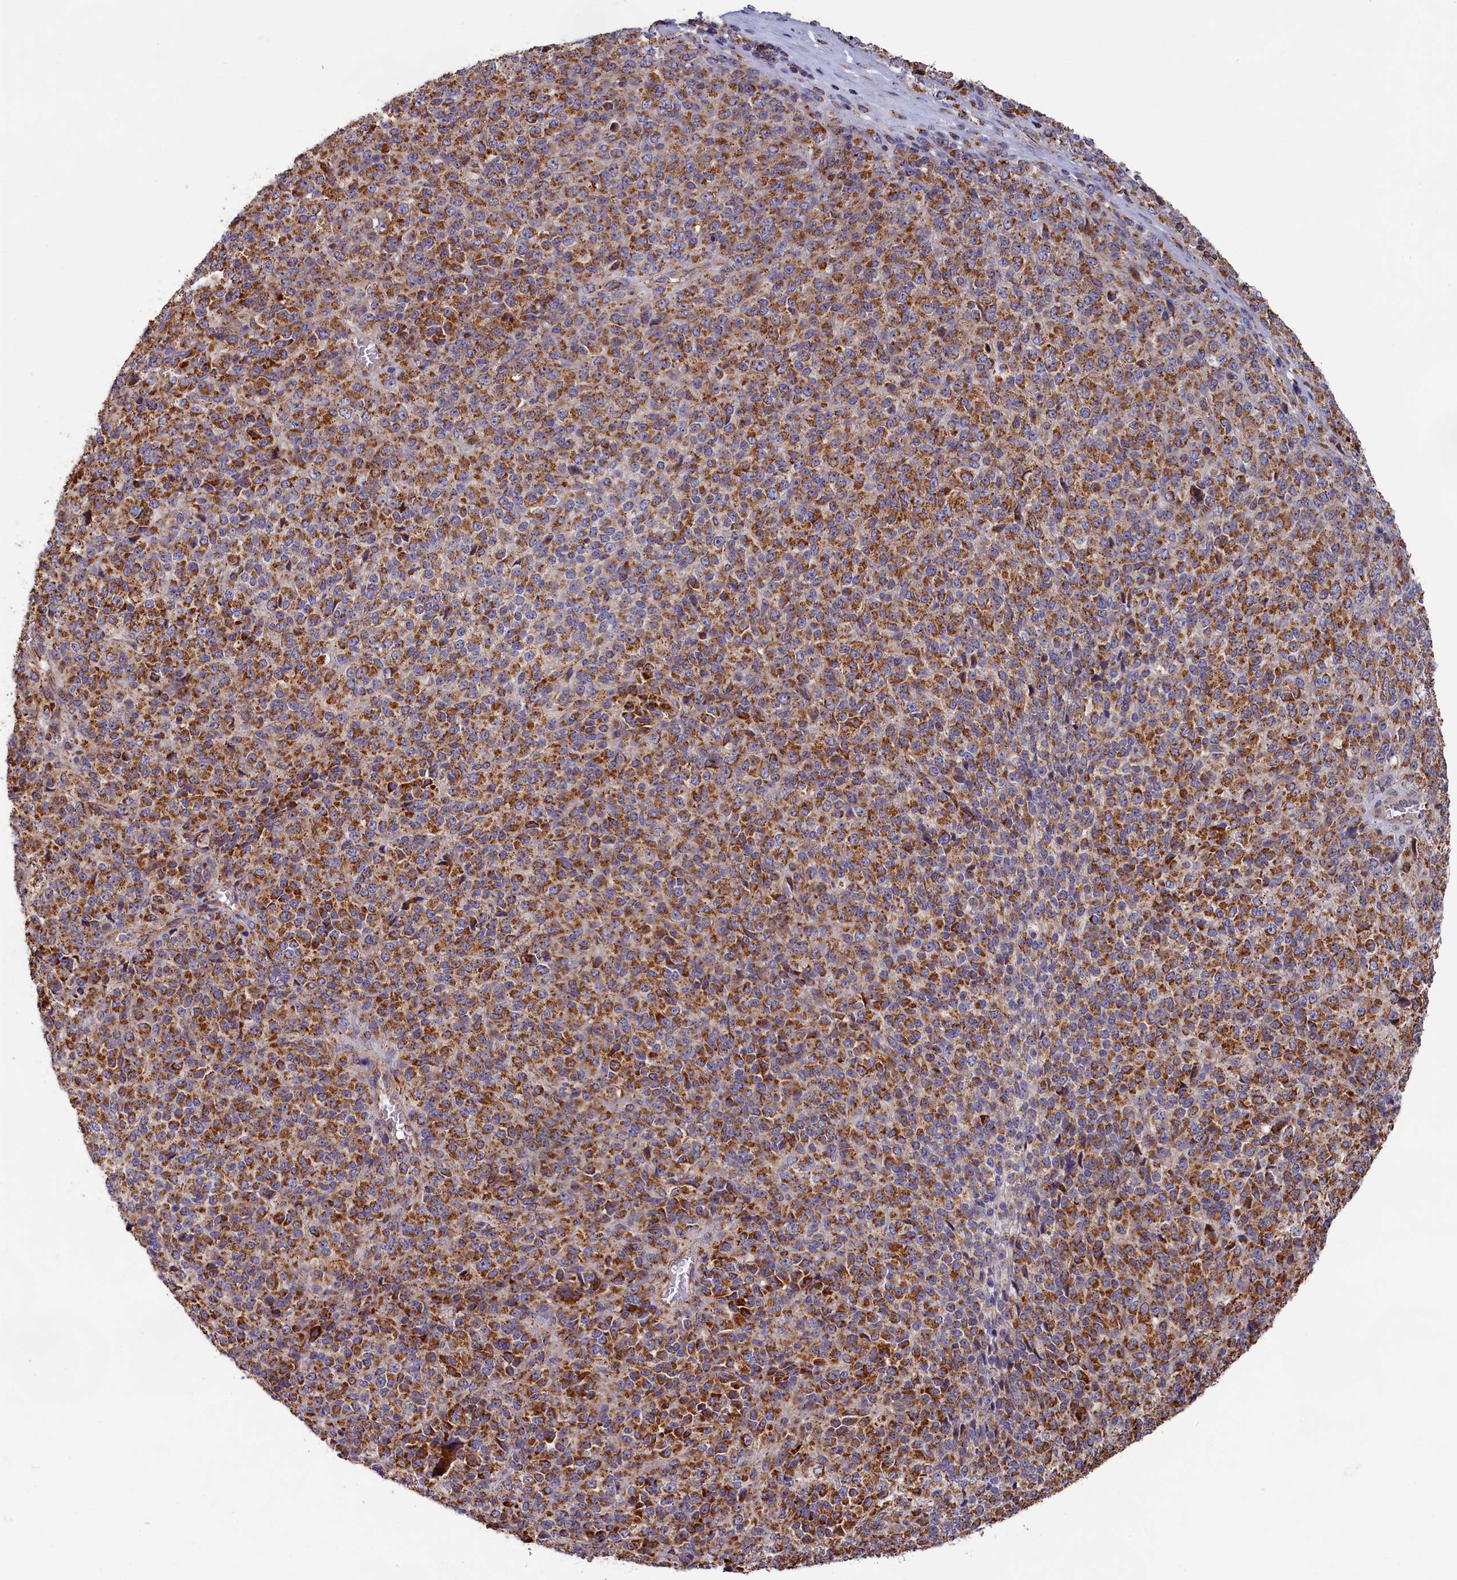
{"staining": {"intensity": "strong", "quantity": ">75%", "location": "cytoplasmic/membranous"}, "tissue": "melanoma", "cell_type": "Tumor cells", "image_type": "cancer", "snomed": [{"axis": "morphology", "description": "Malignant melanoma, Metastatic site"}, {"axis": "topography", "description": "Brain"}], "caption": "Human malignant melanoma (metastatic site) stained with a brown dye exhibits strong cytoplasmic/membranous positive expression in approximately >75% of tumor cells.", "gene": "MACROD1", "patient": {"sex": "female", "age": 56}}